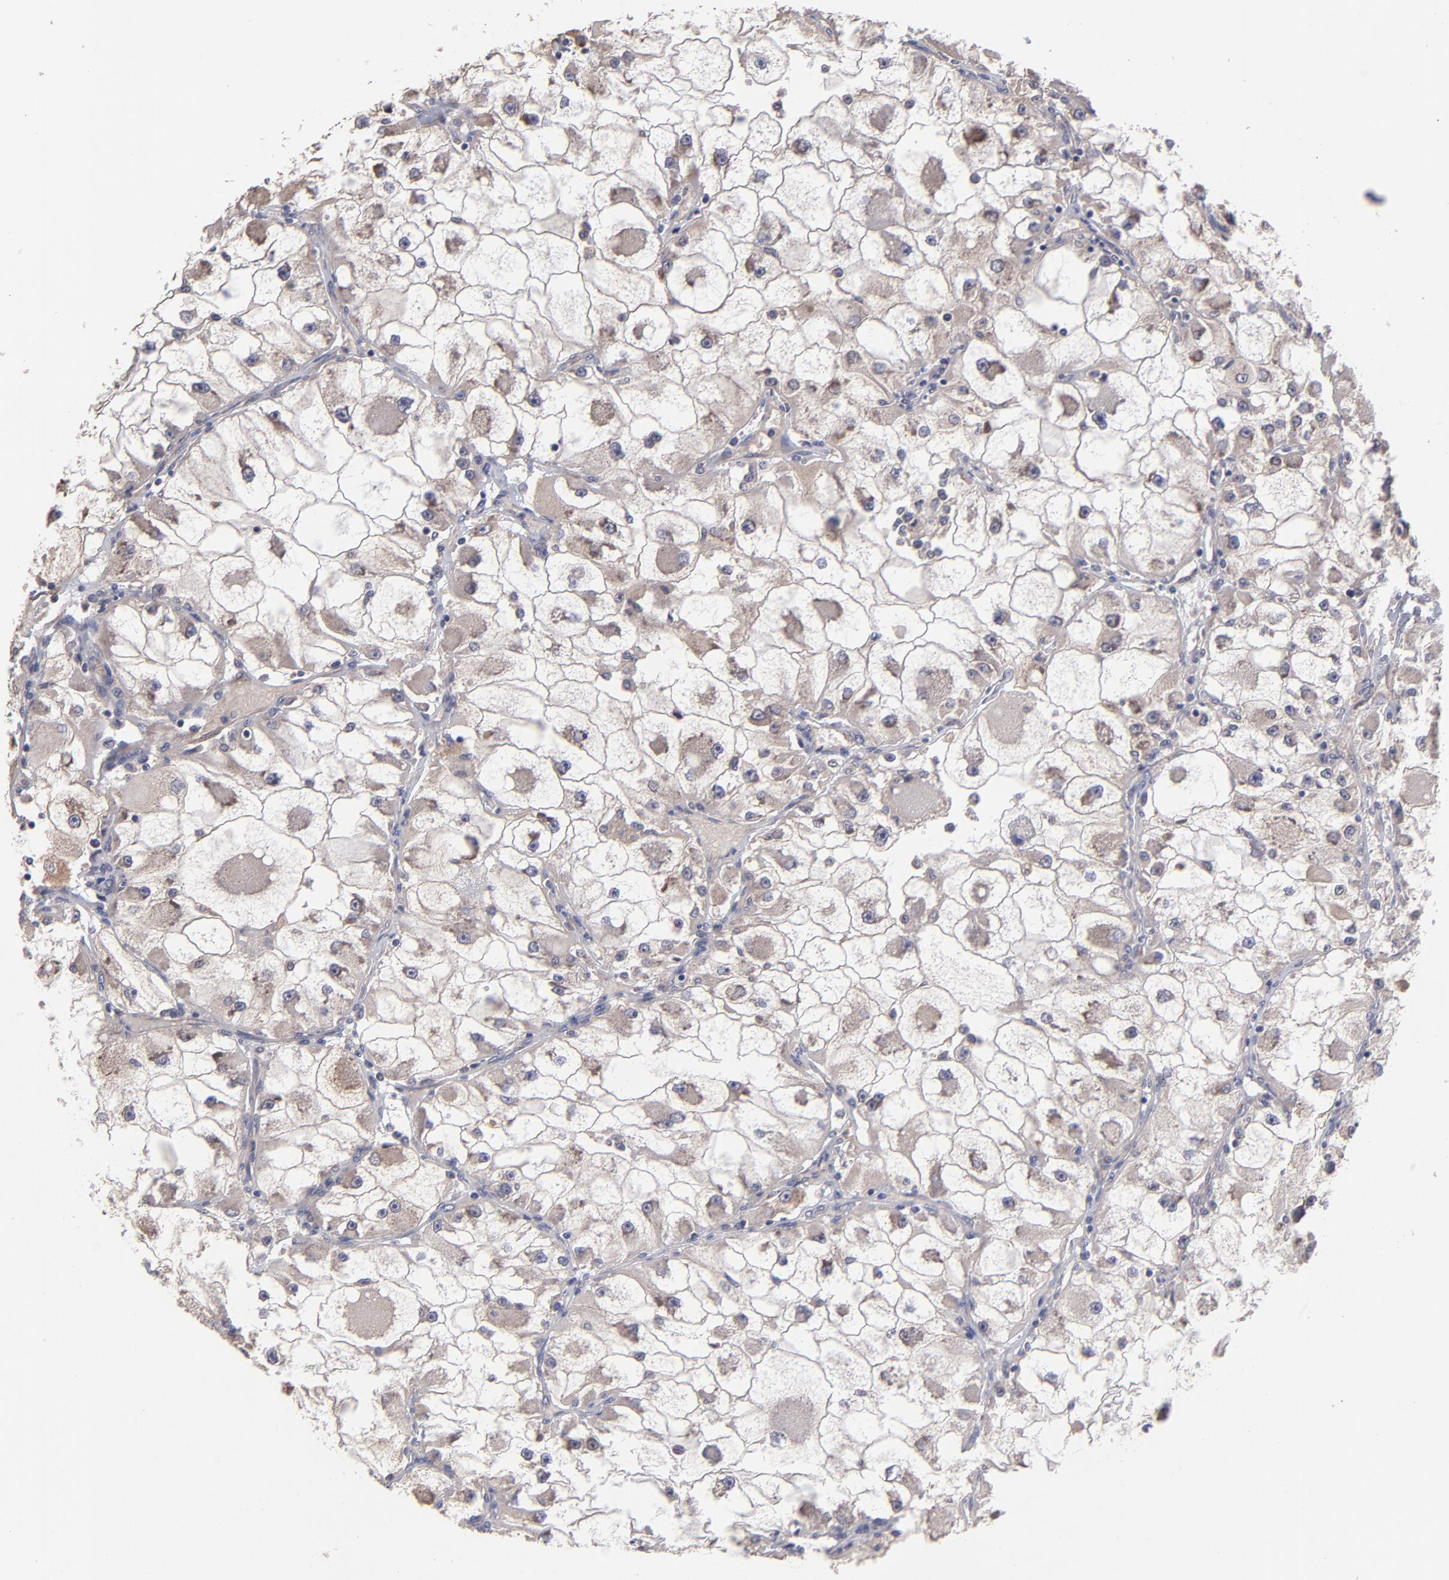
{"staining": {"intensity": "weak", "quantity": "<25%", "location": "cytoplasmic/membranous"}, "tissue": "renal cancer", "cell_type": "Tumor cells", "image_type": "cancer", "snomed": [{"axis": "morphology", "description": "Adenocarcinoma, NOS"}, {"axis": "topography", "description": "Kidney"}], "caption": "Tumor cells are negative for protein expression in human renal adenocarcinoma. (Immunohistochemistry, brightfield microscopy, high magnification).", "gene": "ZNF780B", "patient": {"sex": "female", "age": 73}}